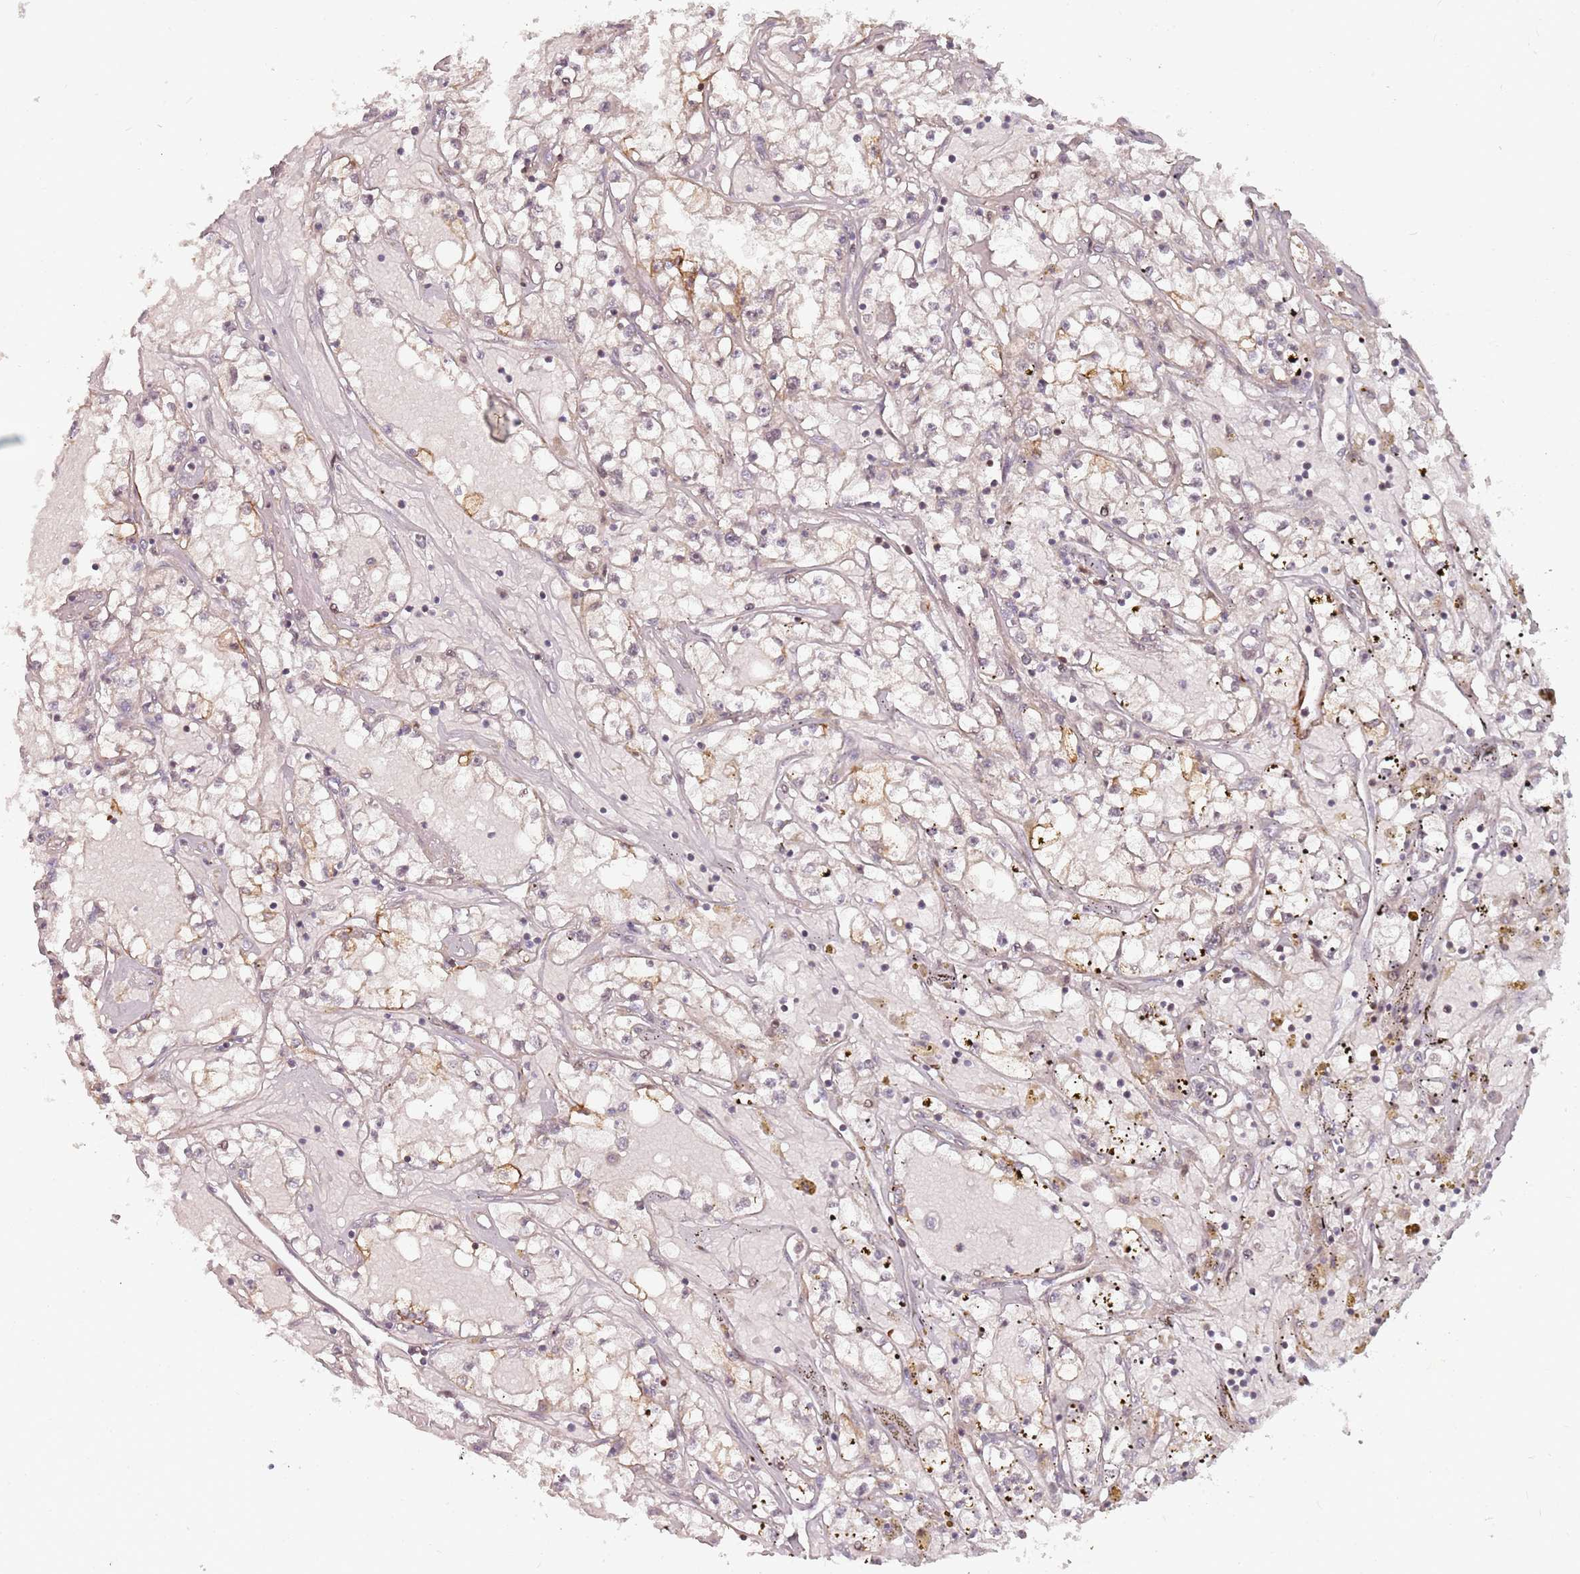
{"staining": {"intensity": "negative", "quantity": "none", "location": "none"}, "tissue": "renal cancer", "cell_type": "Tumor cells", "image_type": "cancer", "snomed": [{"axis": "morphology", "description": "Adenocarcinoma, NOS"}, {"axis": "topography", "description": "Kidney"}], "caption": "This is an immunohistochemistry micrograph of renal cancer. There is no positivity in tumor cells.", "gene": "RPS6KA2", "patient": {"sex": "male", "age": 56}}